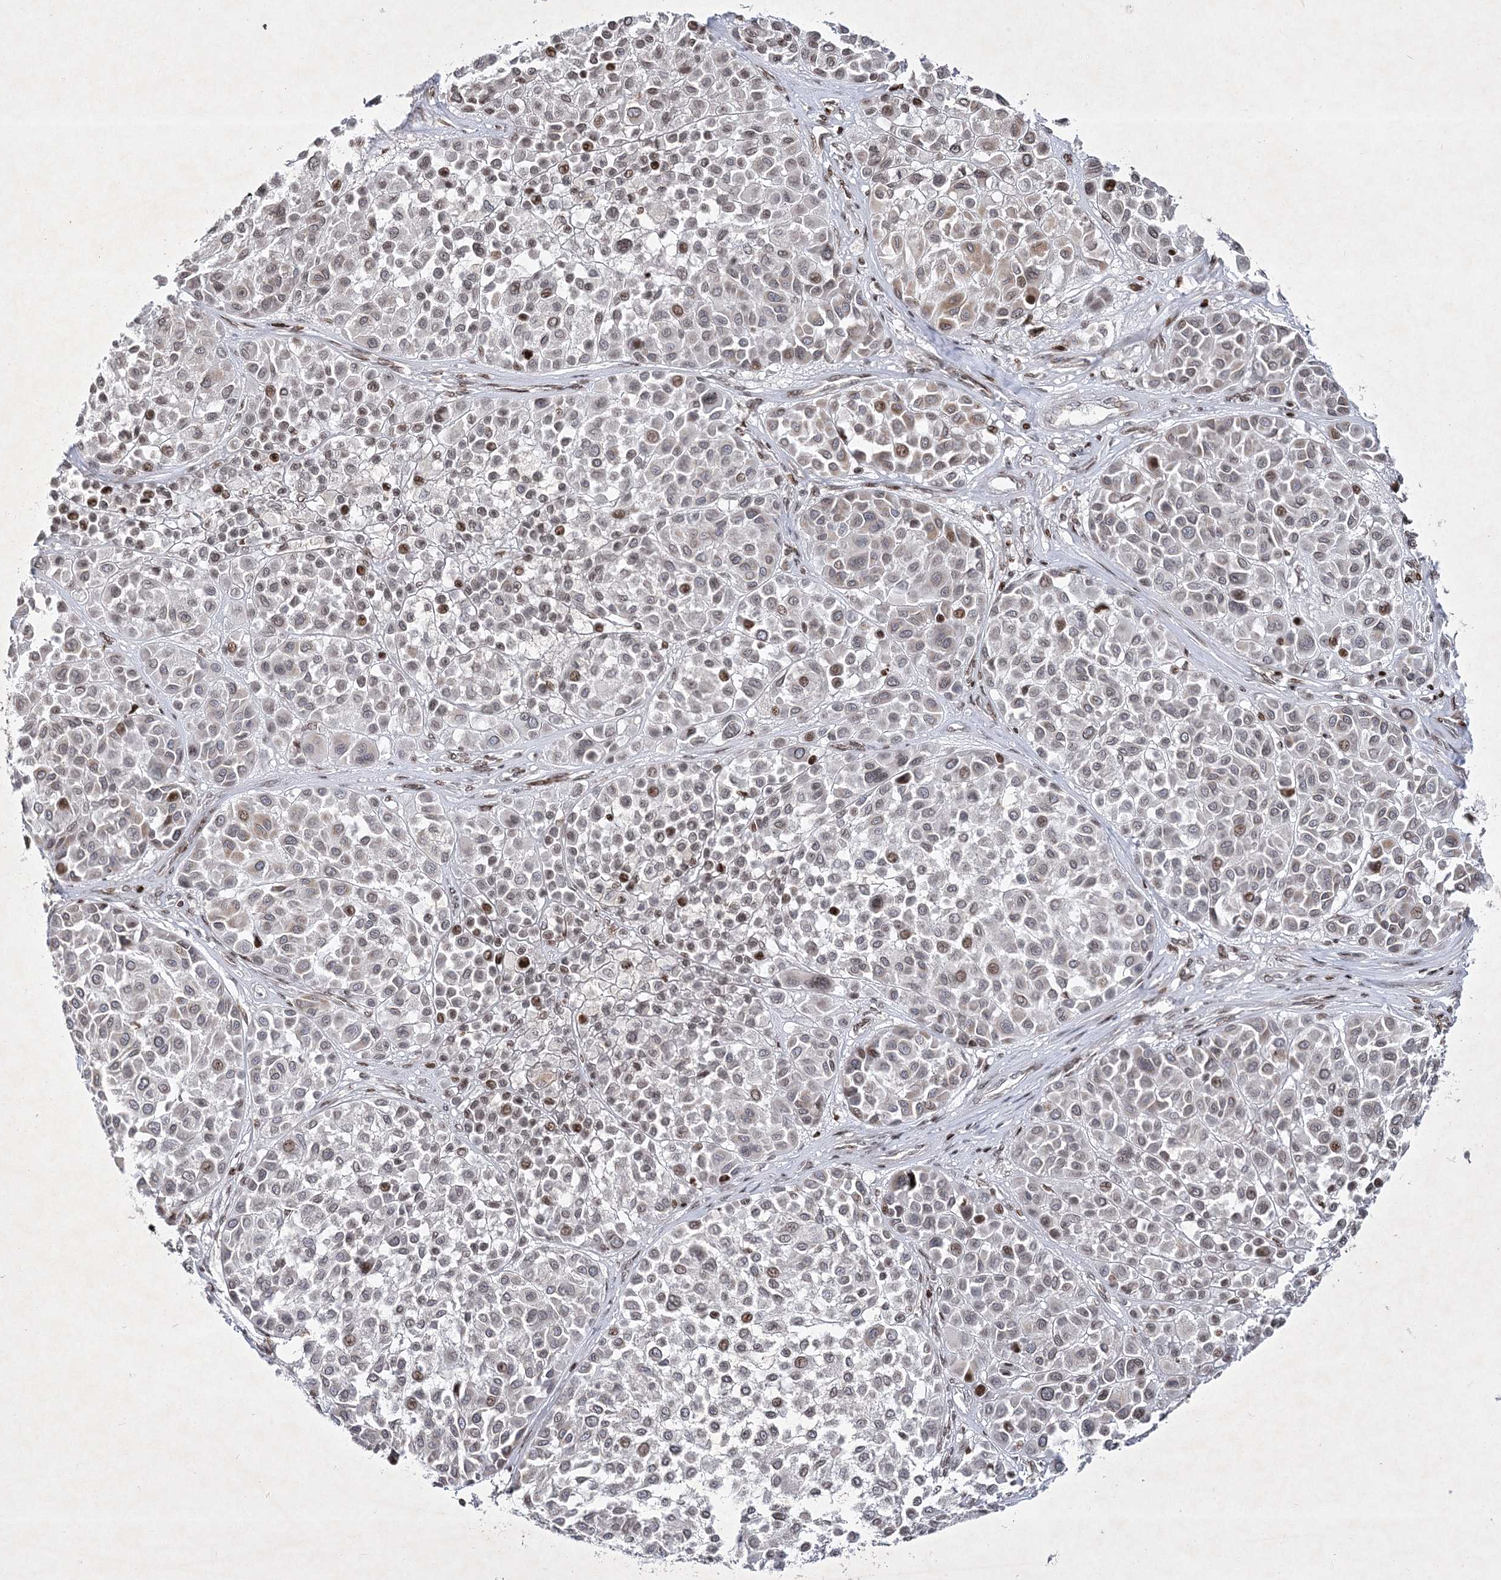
{"staining": {"intensity": "weak", "quantity": "<25%", "location": "nuclear"}, "tissue": "melanoma", "cell_type": "Tumor cells", "image_type": "cancer", "snomed": [{"axis": "morphology", "description": "Malignant melanoma, Metastatic site"}, {"axis": "topography", "description": "Soft tissue"}], "caption": "Tumor cells show no significant staining in malignant melanoma (metastatic site).", "gene": "SMIM29", "patient": {"sex": "male", "age": 41}}